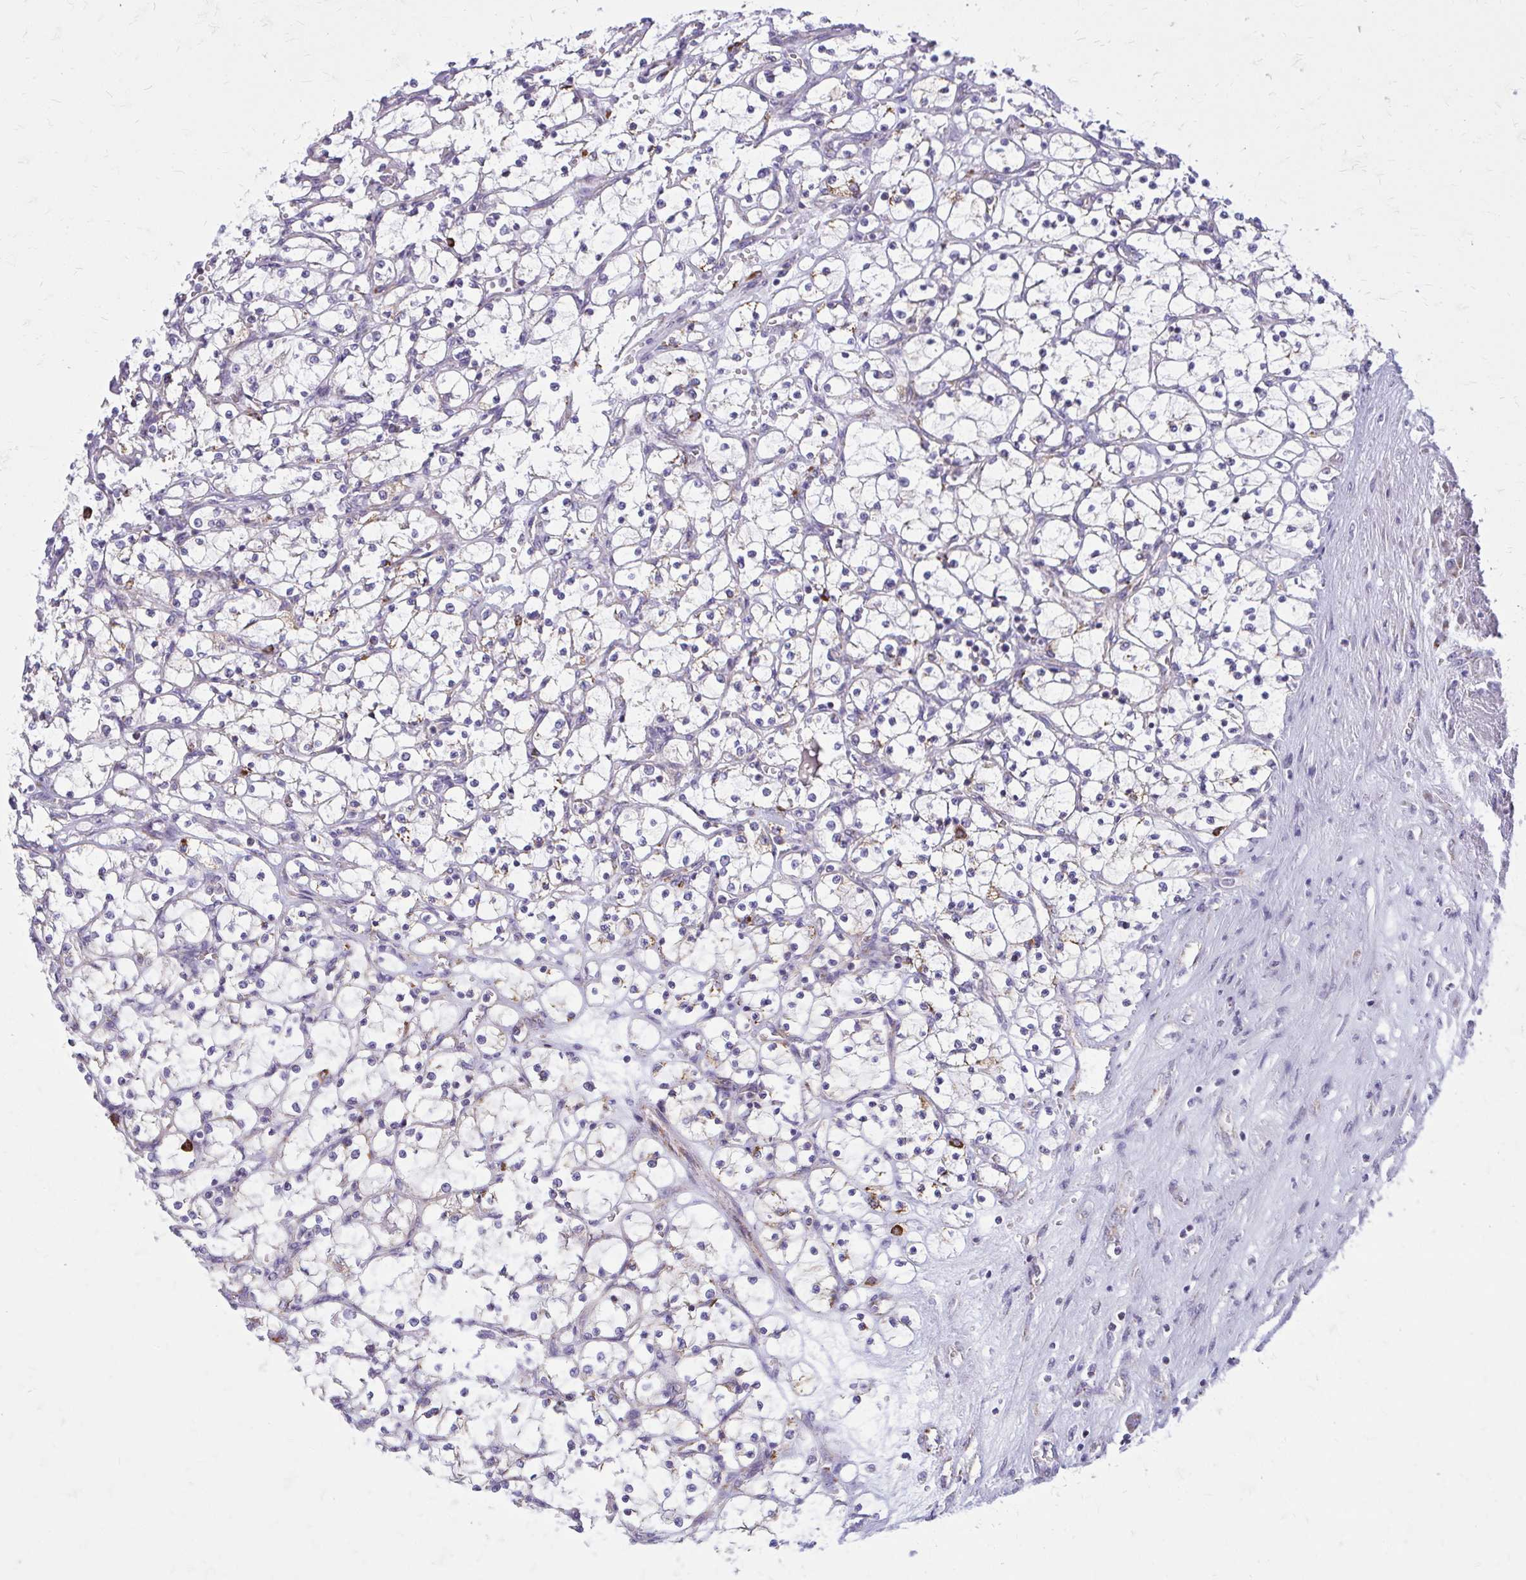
{"staining": {"intensity": "negative", "quantity": "none", "location": "none"}, "tissue": "renal cancer", "cell_type": "Tumor cells", "image_type": "cancer", "snomed": [{"axis": "morphology", "description": "Adenocarcinoma, NOS"}, {"axis": "topography", "description": "Kidney"}], "caption": "Renal cancer (adenocarcinoma) was stained to show a protein in brown. There is no significant expression in tumor cells.", "gene": "IFIT1", "patient": {"sex": "female", "age": 69}}